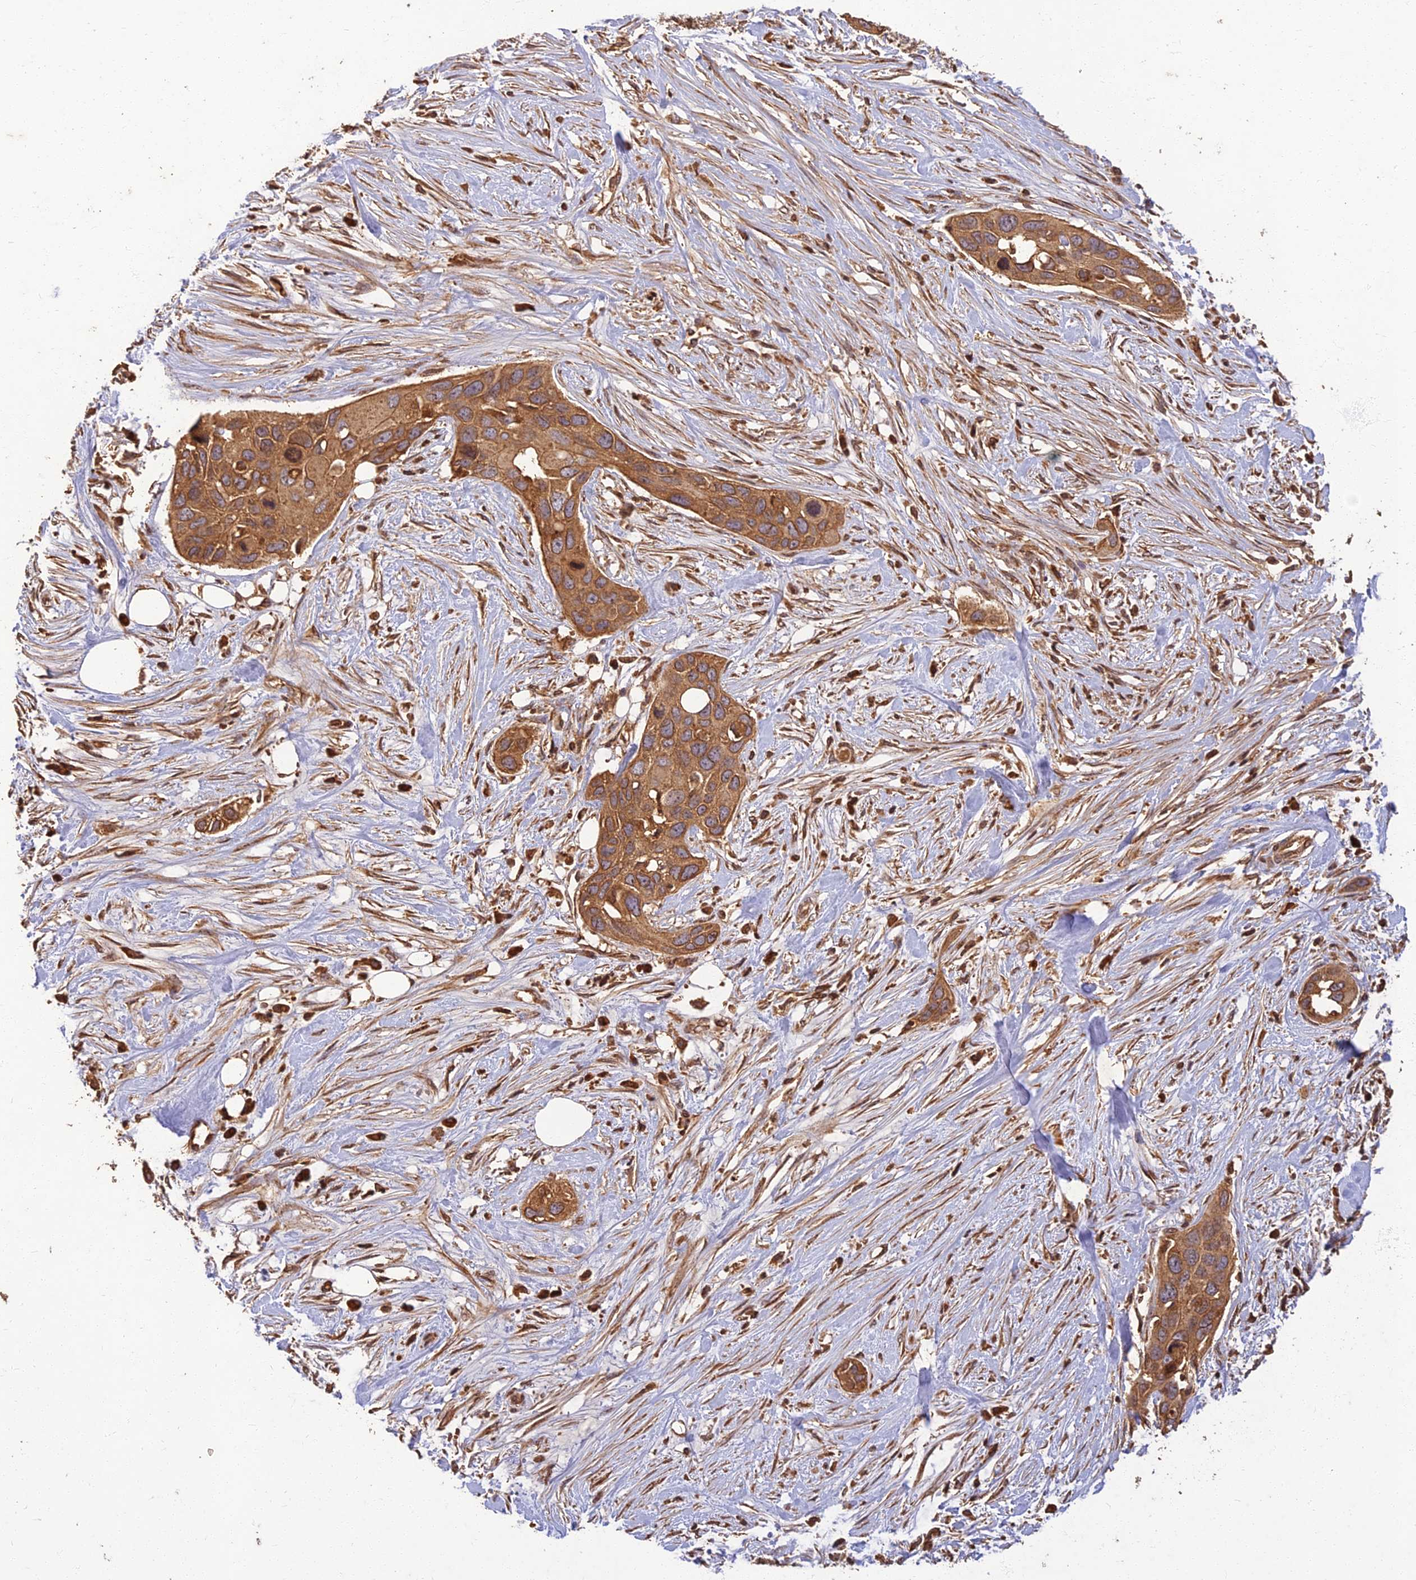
{"staining": {"intensity": "moderate", "quantity": ">75%", "location": "cytoplasmic/membranous"}, "tissue": "pancreatic cancer", "cell_type": "Tumor cells", "image_type": "cancer", "snomed": [{"axis": "morphology", "description": "Adenocarcinoma, NOS"}, {"axis": "topography", "description": "Pancreas"}], "caption": "Protein expression analysis of human pancreatic cancer (adenocarcinoma) reveals moderate cytoplasmic/membranous staining in approximately >75% of tumor cells.", "gene": "CORO1C", "patient": {"sex": "female", "age": 60}}